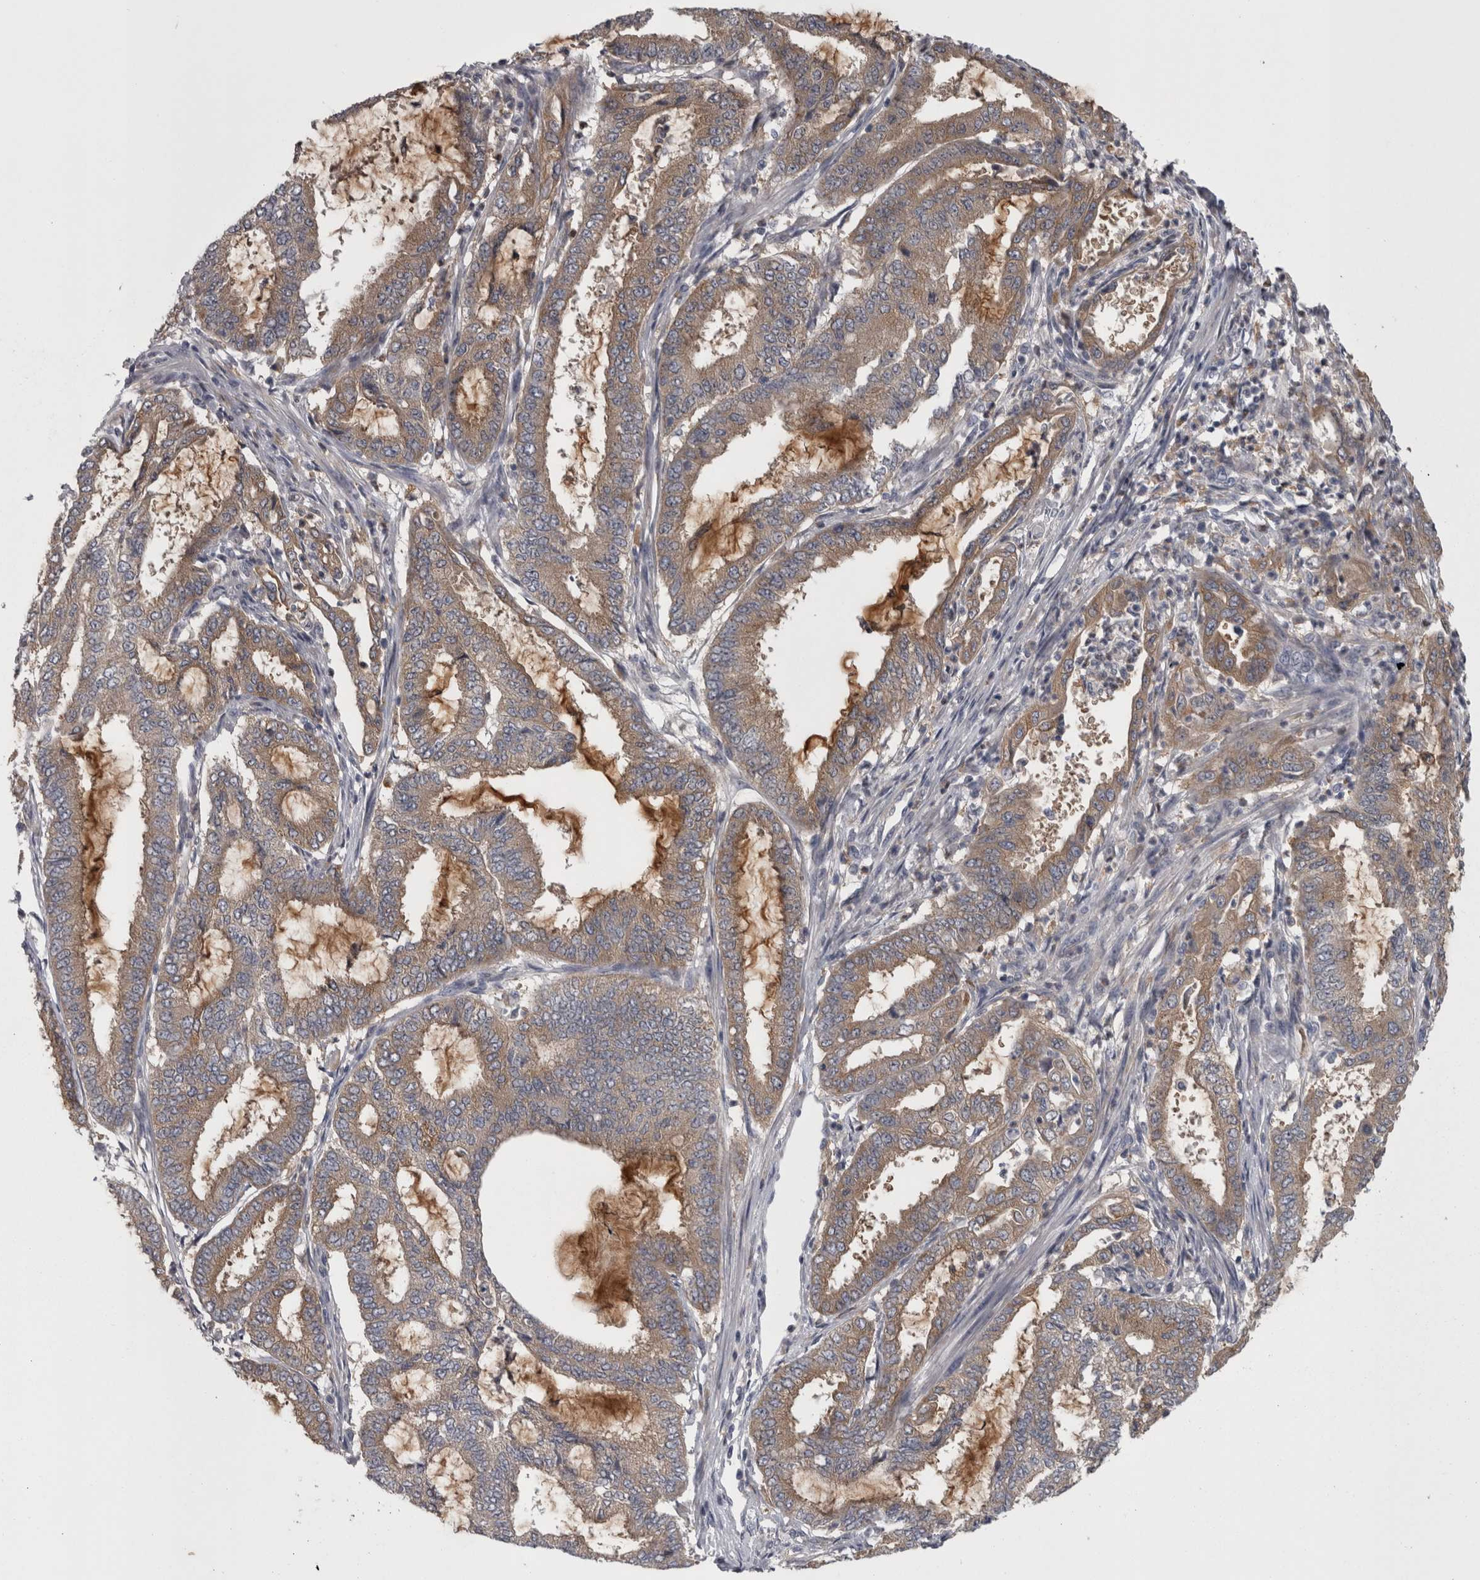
{"staining": {"intensity": "weak", "quantity": ">75%", "location": "cytoplasmic/membranous"}, "tissue": "endometrial cancer", "cell_type": "Tumor cells", "image_type": "cancer", "snomed": [{"axis": "morphology", "description": "Adenocarcinoma, NOS"}, {"axis": "topography", "description": "Endometrium"}], "caption": "Immunohistochemistry of human endometrial cancer shows low levels of weak cytoplasmic/membranous staining in approximately >75% of tumor cells. (Brightfield microscopy of DAB IHC at high magnification).", "gene": "PRKCI", "patient": {"sex": "female", "age": 51}}